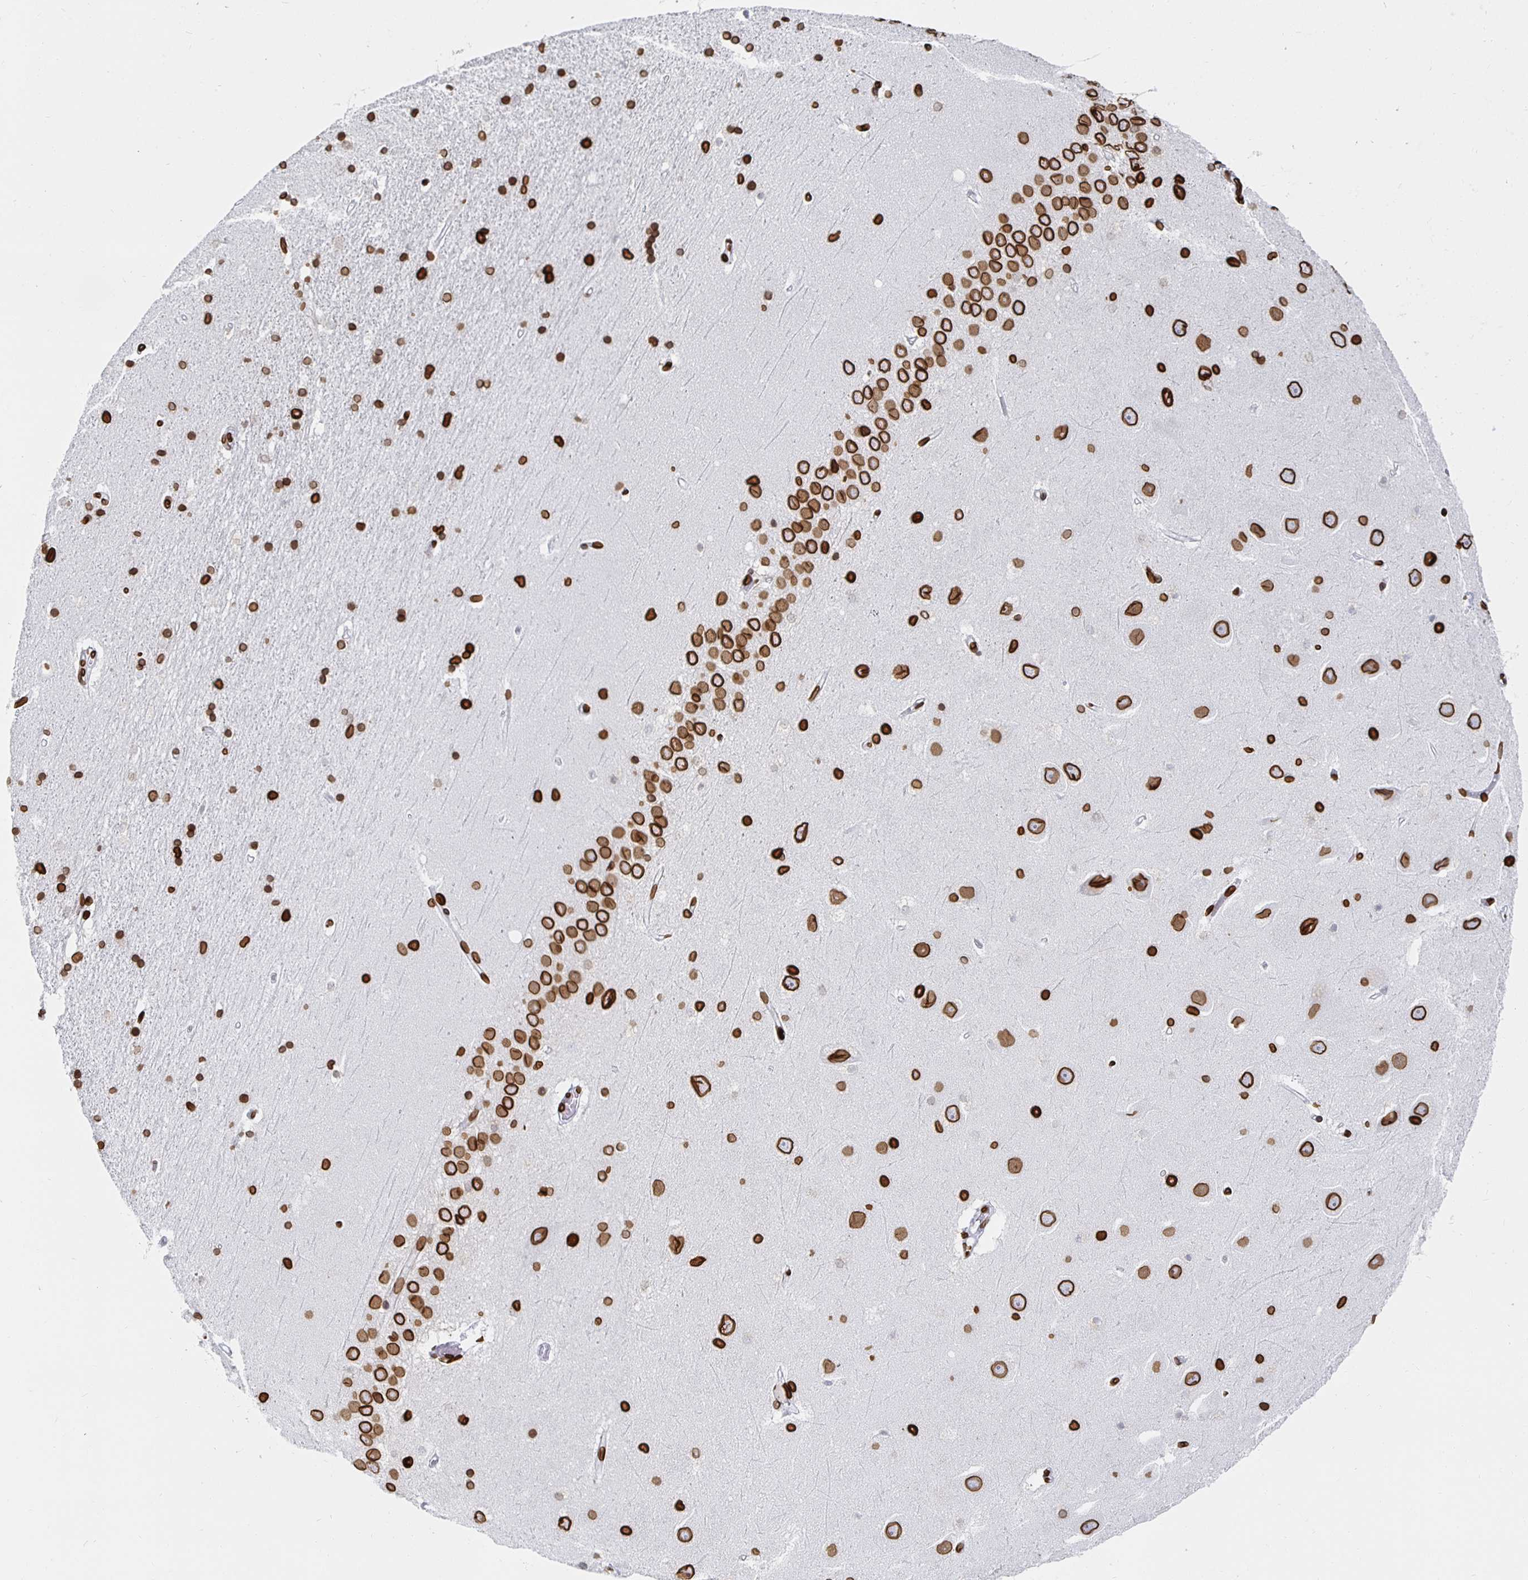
{"staining": {"intensity": "strong", "quantity": ">75%", "location": "cytoplasmic/membranous,nuclear"}, "tissue": "hippocampus", "cell_type": "Glial cells", "image_type": "normal", "snomed": [{"axis": "morphology", "description": "Normal tissue, NOS"}, {"axis": "topography", "description": "Hippocampus"}], "caption": "Protein expression analysis of unremarkable human hippocampus reveals strong cytoplasmic/membranous,nuclear expression in about >75% of glial cells. (Brightfield microscopy of DAB IHC at high magnification).", "gene": "LMNB1", "patient": {"sex": "male", "age": 63}}